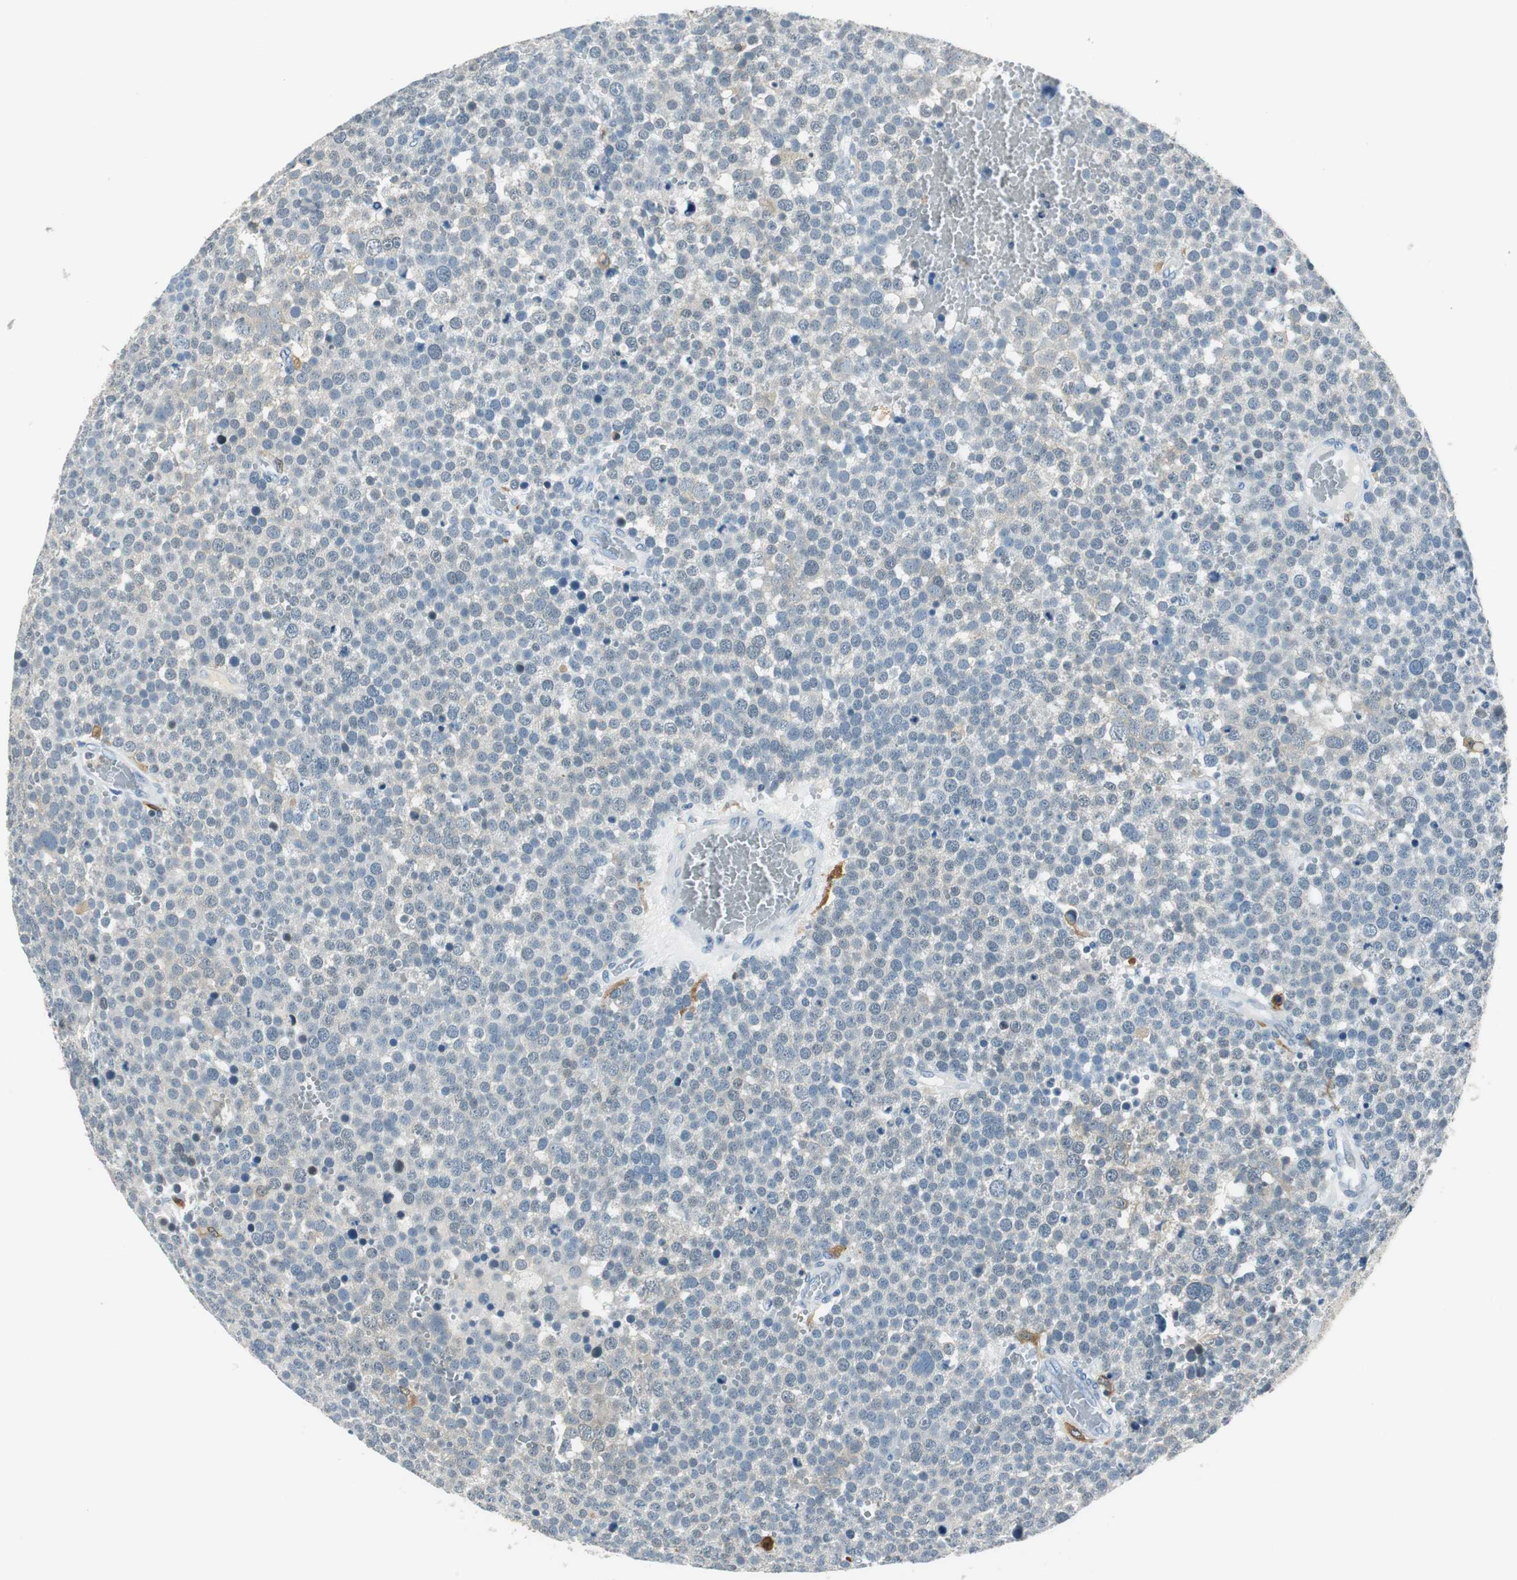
{"staining": {"intensity": "negative", "quantity": "none", "location": "none"}, "tissue": "testis cancer", "cell_type": "Tumor cells", "image_type": "cancer", "snomed": [{"axis": "morphology", "description": "Seminoma, NOS"}, {"axis": "topography", "description": "Testis"}], "caption": "This is an IHC photomicrograph of human testis cancer. There is no positivity in tumor cells.", "gene": "ME1", "patient": {"sex": "male", "age": 71}}